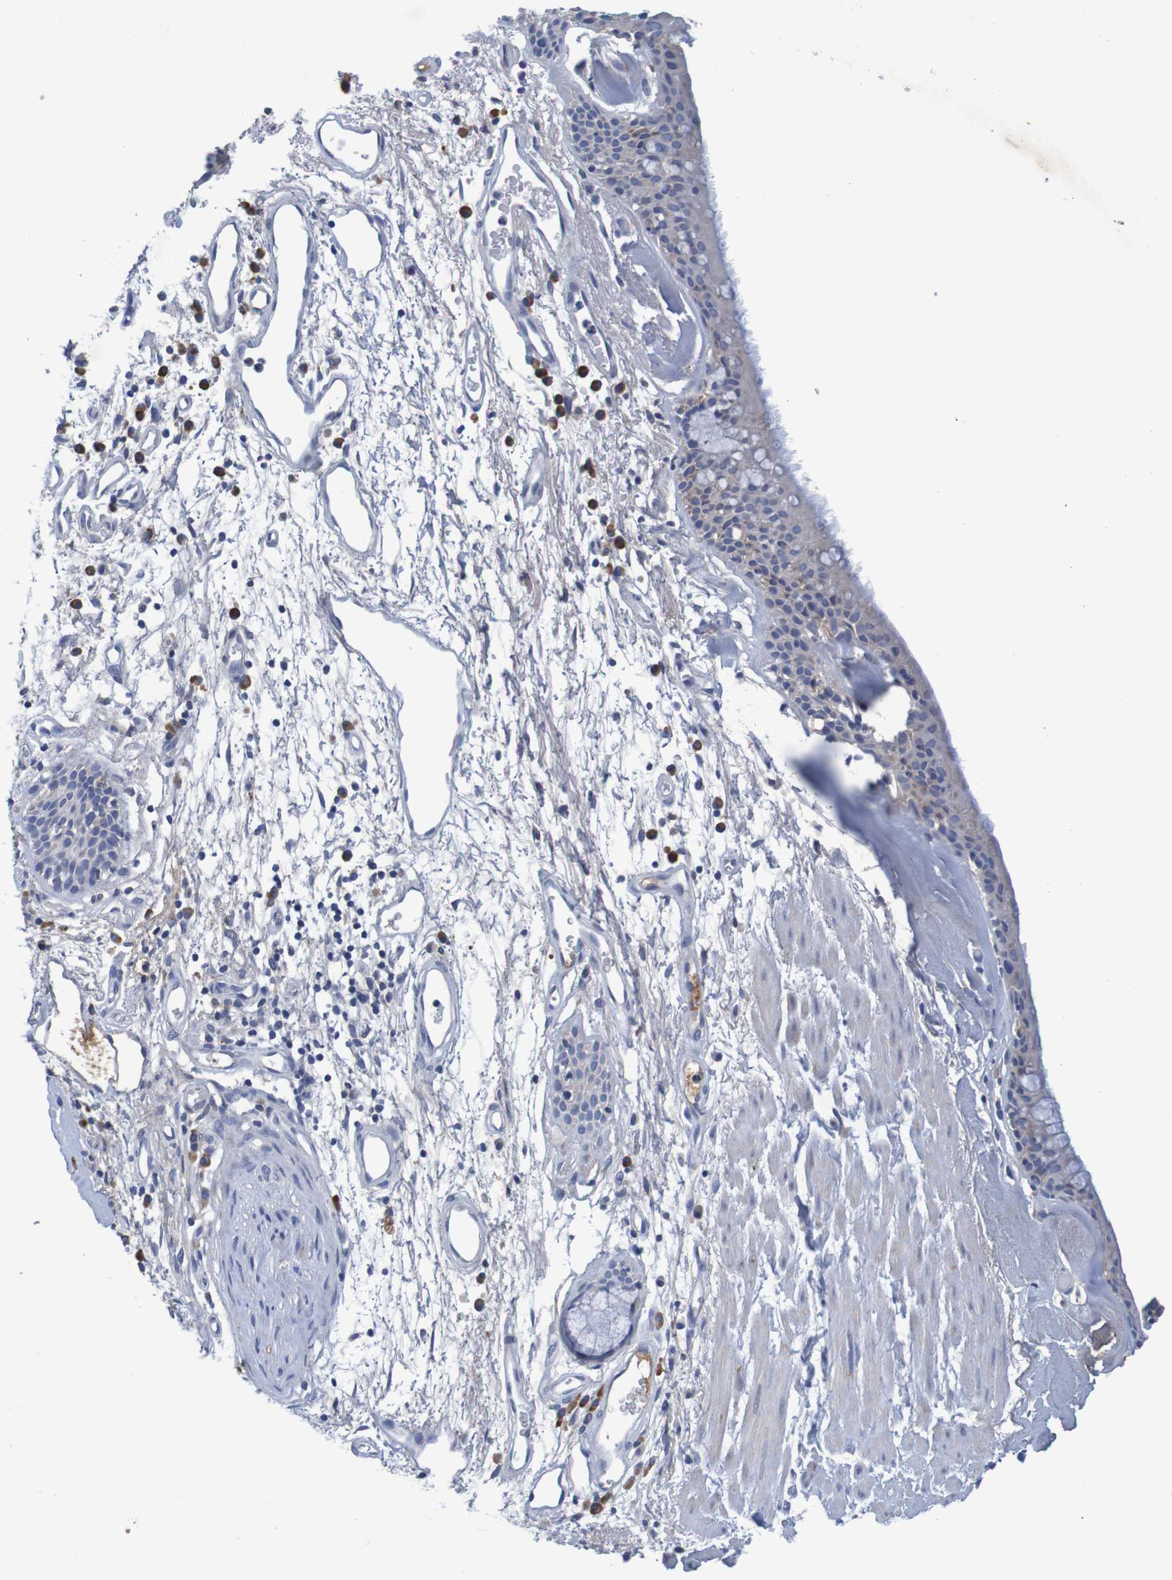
{"staining": {"intensity": "weak", "quantity": ">75%", "location": "cytoplasmic/membranous"}, "tissue": "bronchus", "cell_type": "Respiratory epithelial cells", "image_type": "normal", "snomed": [{"axis": "morphology", "description": "Normal tissue, NOS"}, {"axis": "morphology", "description": "Adenocarcinoma, NOS"}, {"axis": "topography", "description": "Bronchus"}, {"axis": "topography", "description": "Lung"}], "caption": "Immunohistochemistry (IHC) image of normal human bronchus stained for a protein (brown), which demonstrates low levels of weak cytoplasmic/membranous staining in about >75% of respiratory epithelial cells.", "gene": "LTA", "patient": {"sex": "female", "age": 54}}